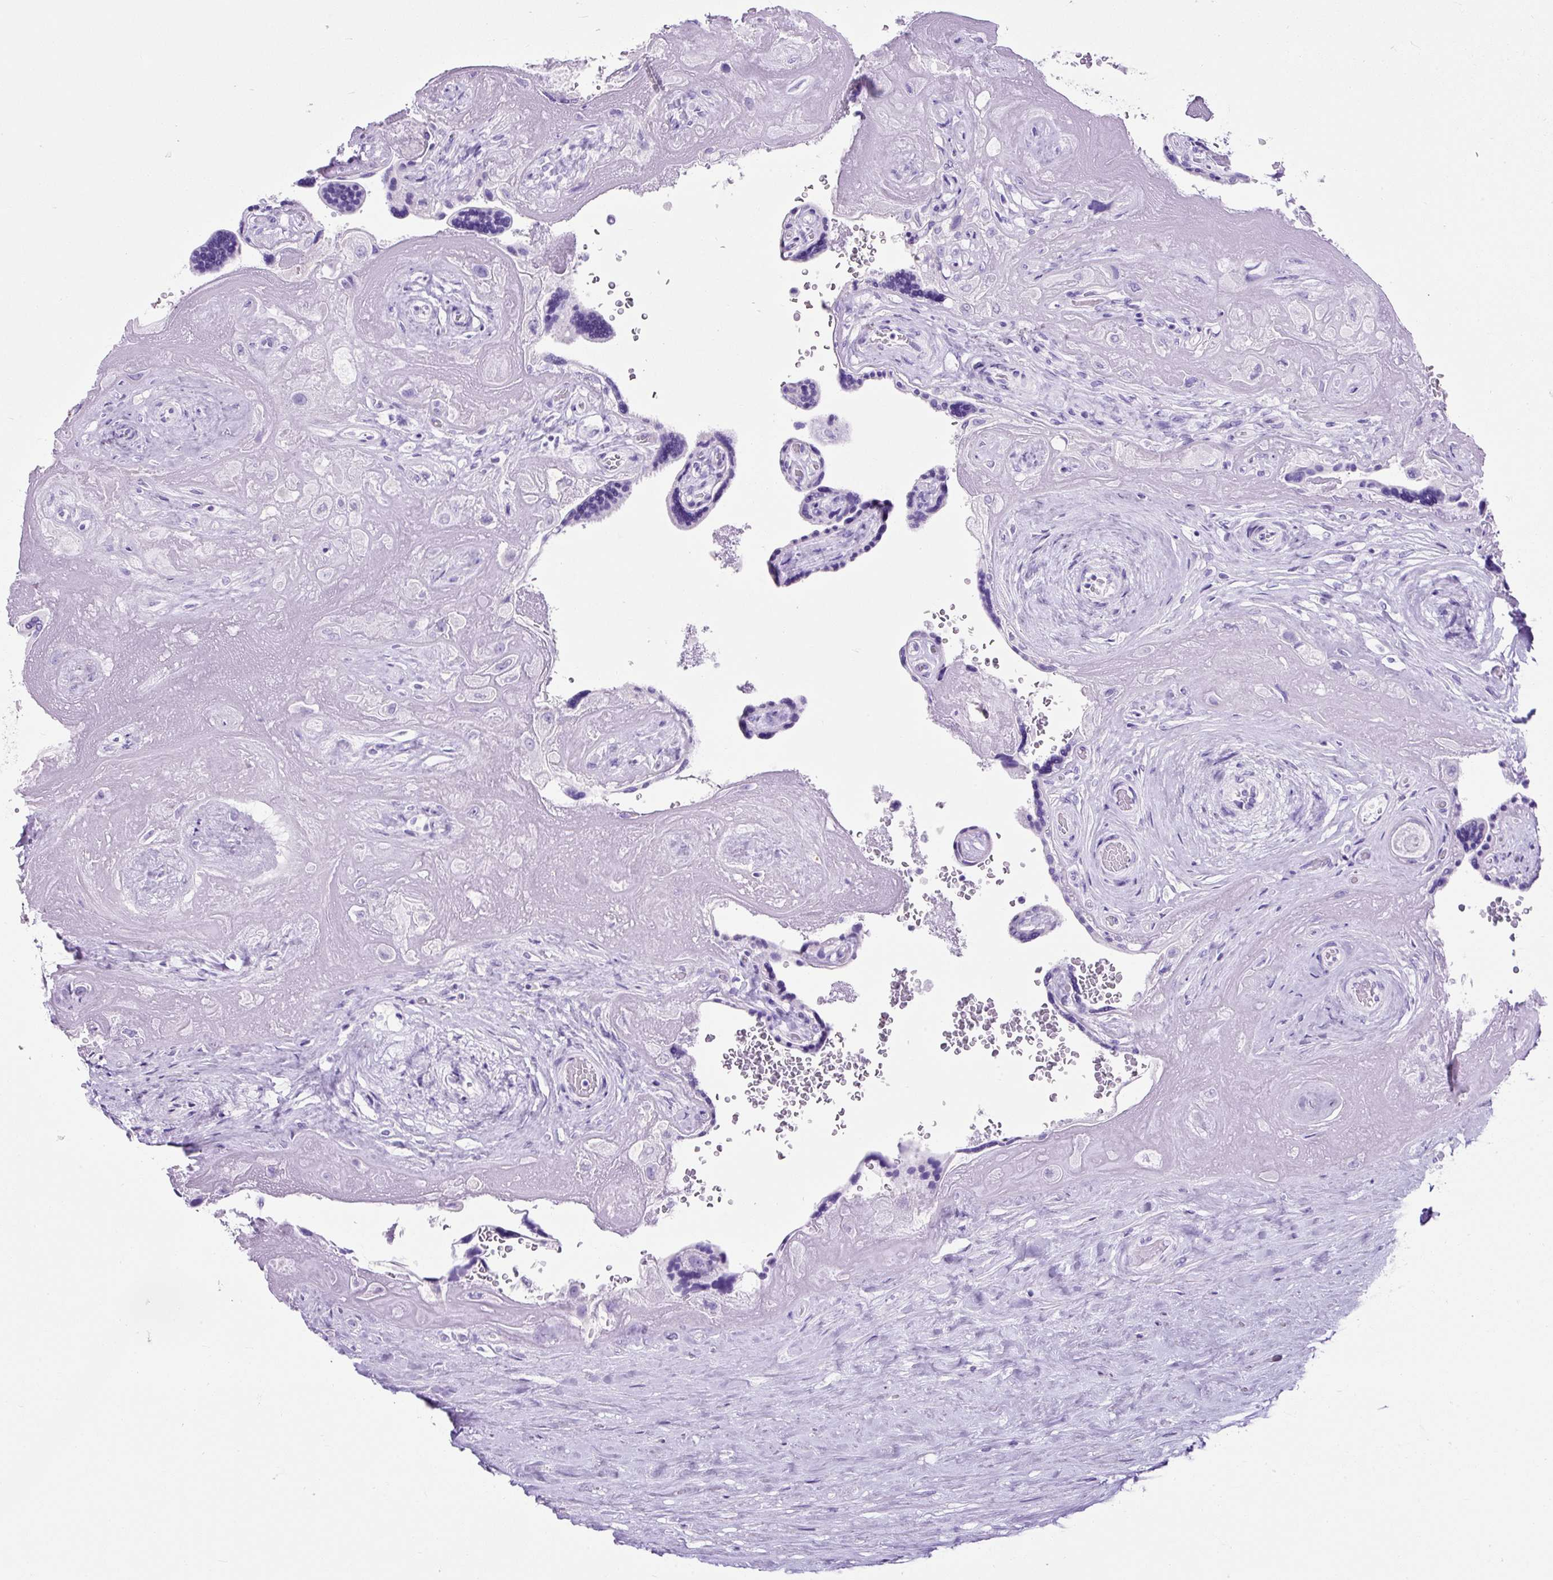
{"staining": {"intensity": "negative", "quantity": "none", "location": "none"}, "tissue": "placenta", "cell_type": "Decidual cells", "image_type": "normal", "snomed": [{"axis": "morphology", "description": "Normal tissue, NOS"}, {"axis": "topography", "description": "Placenta"}], "caption": "The immunohistochemistry histopathology image has no significant positivity in decidual cells of placenta. (DAB immunohistochemistry (IHC) with hematoxylin counter stain).", "gene": "KRT12", "patient": {"sex": "female", "age": 32}}